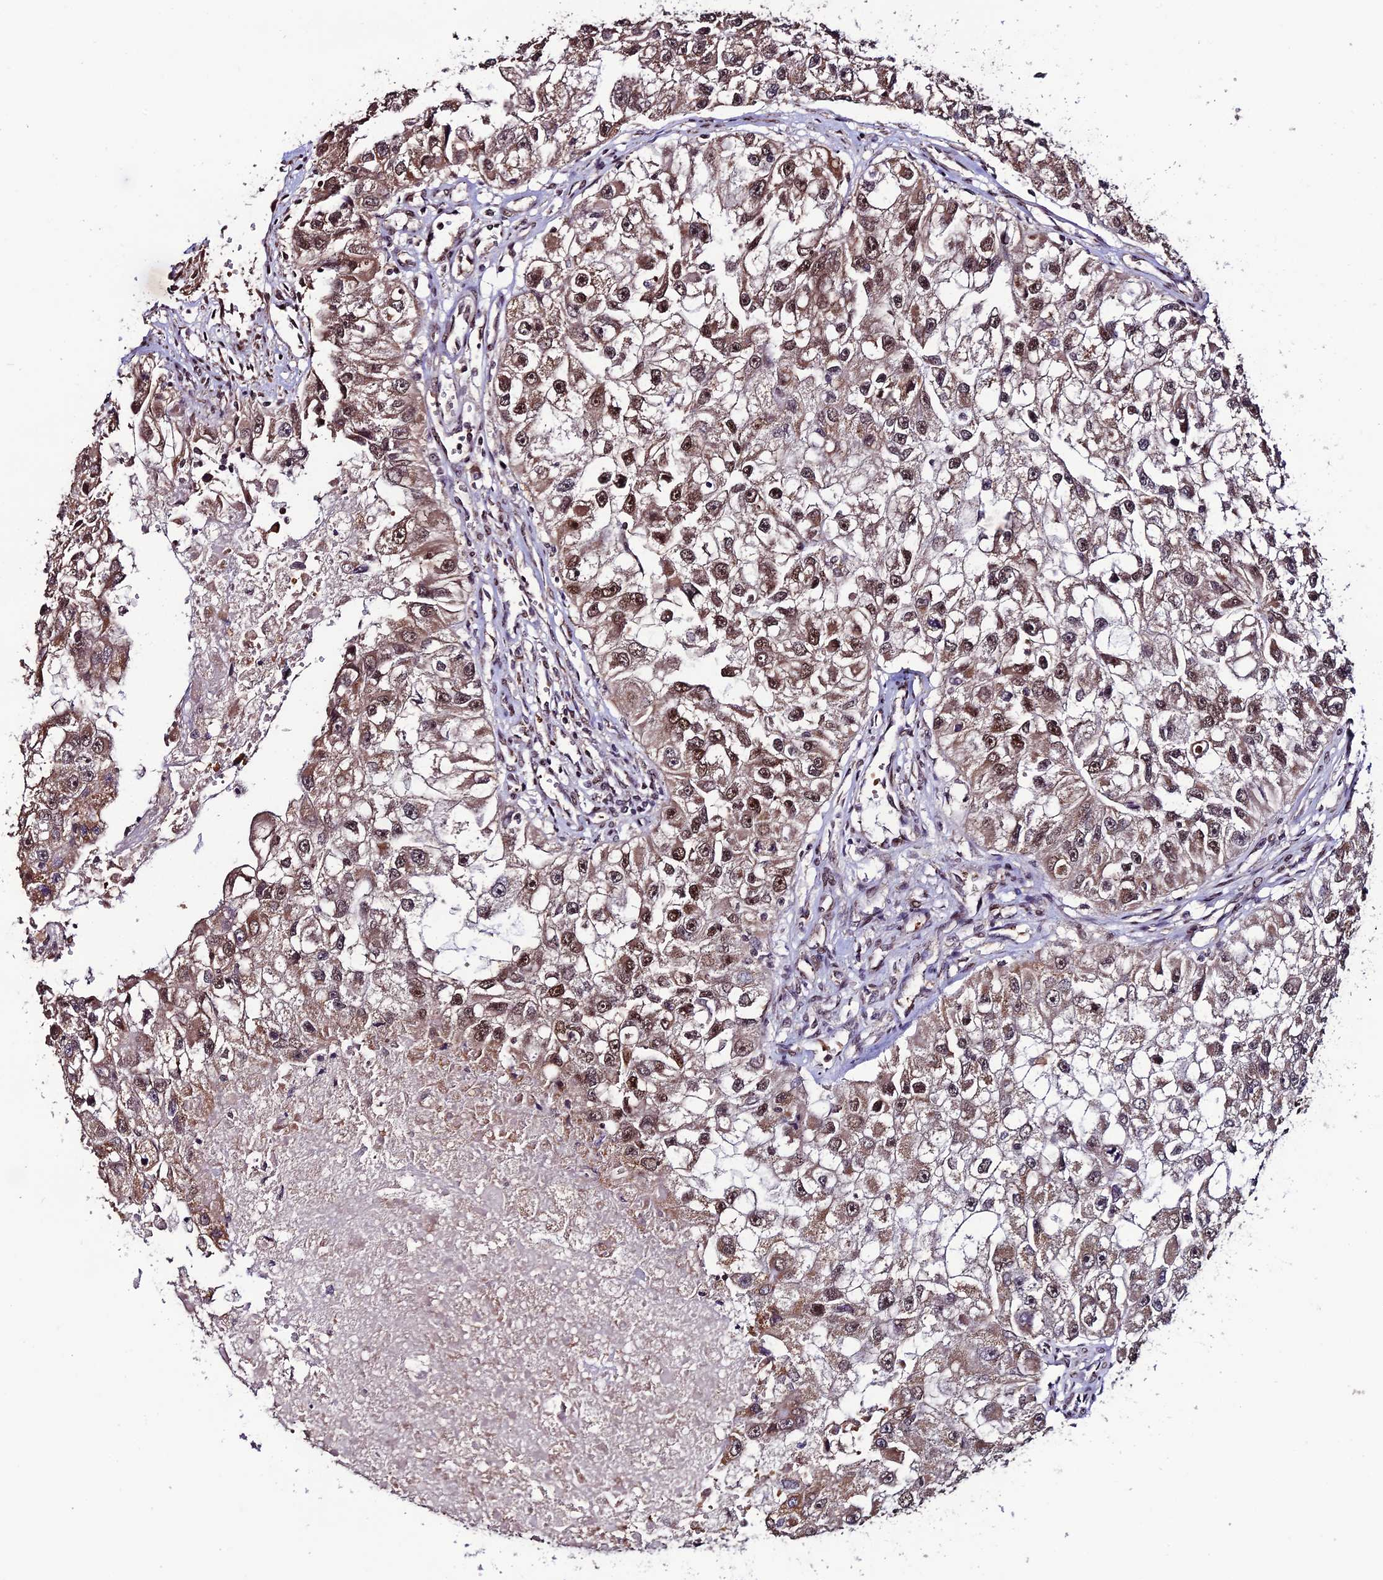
{"staining": {"intensity": "moderate", "quantity": ">75%", "location": "cytoplasmic/membranous,nuclear"}, "tissue": "renal cancer", "cell_type": "Tumor cells", "image_type": "cancer", "snomed": [{"axis": "morphology", "description": "Adenocarcinoma, NOS"}, {"axis": "topography", "description": "Kidney"}], "caption": "A brown stain shows moderate cytoplasmic/membranous and nuclear positivity of a protein in renal cancer tumor cells.", "gene": "CABIN1", "patient": {"sex": "male", "age": 63}}